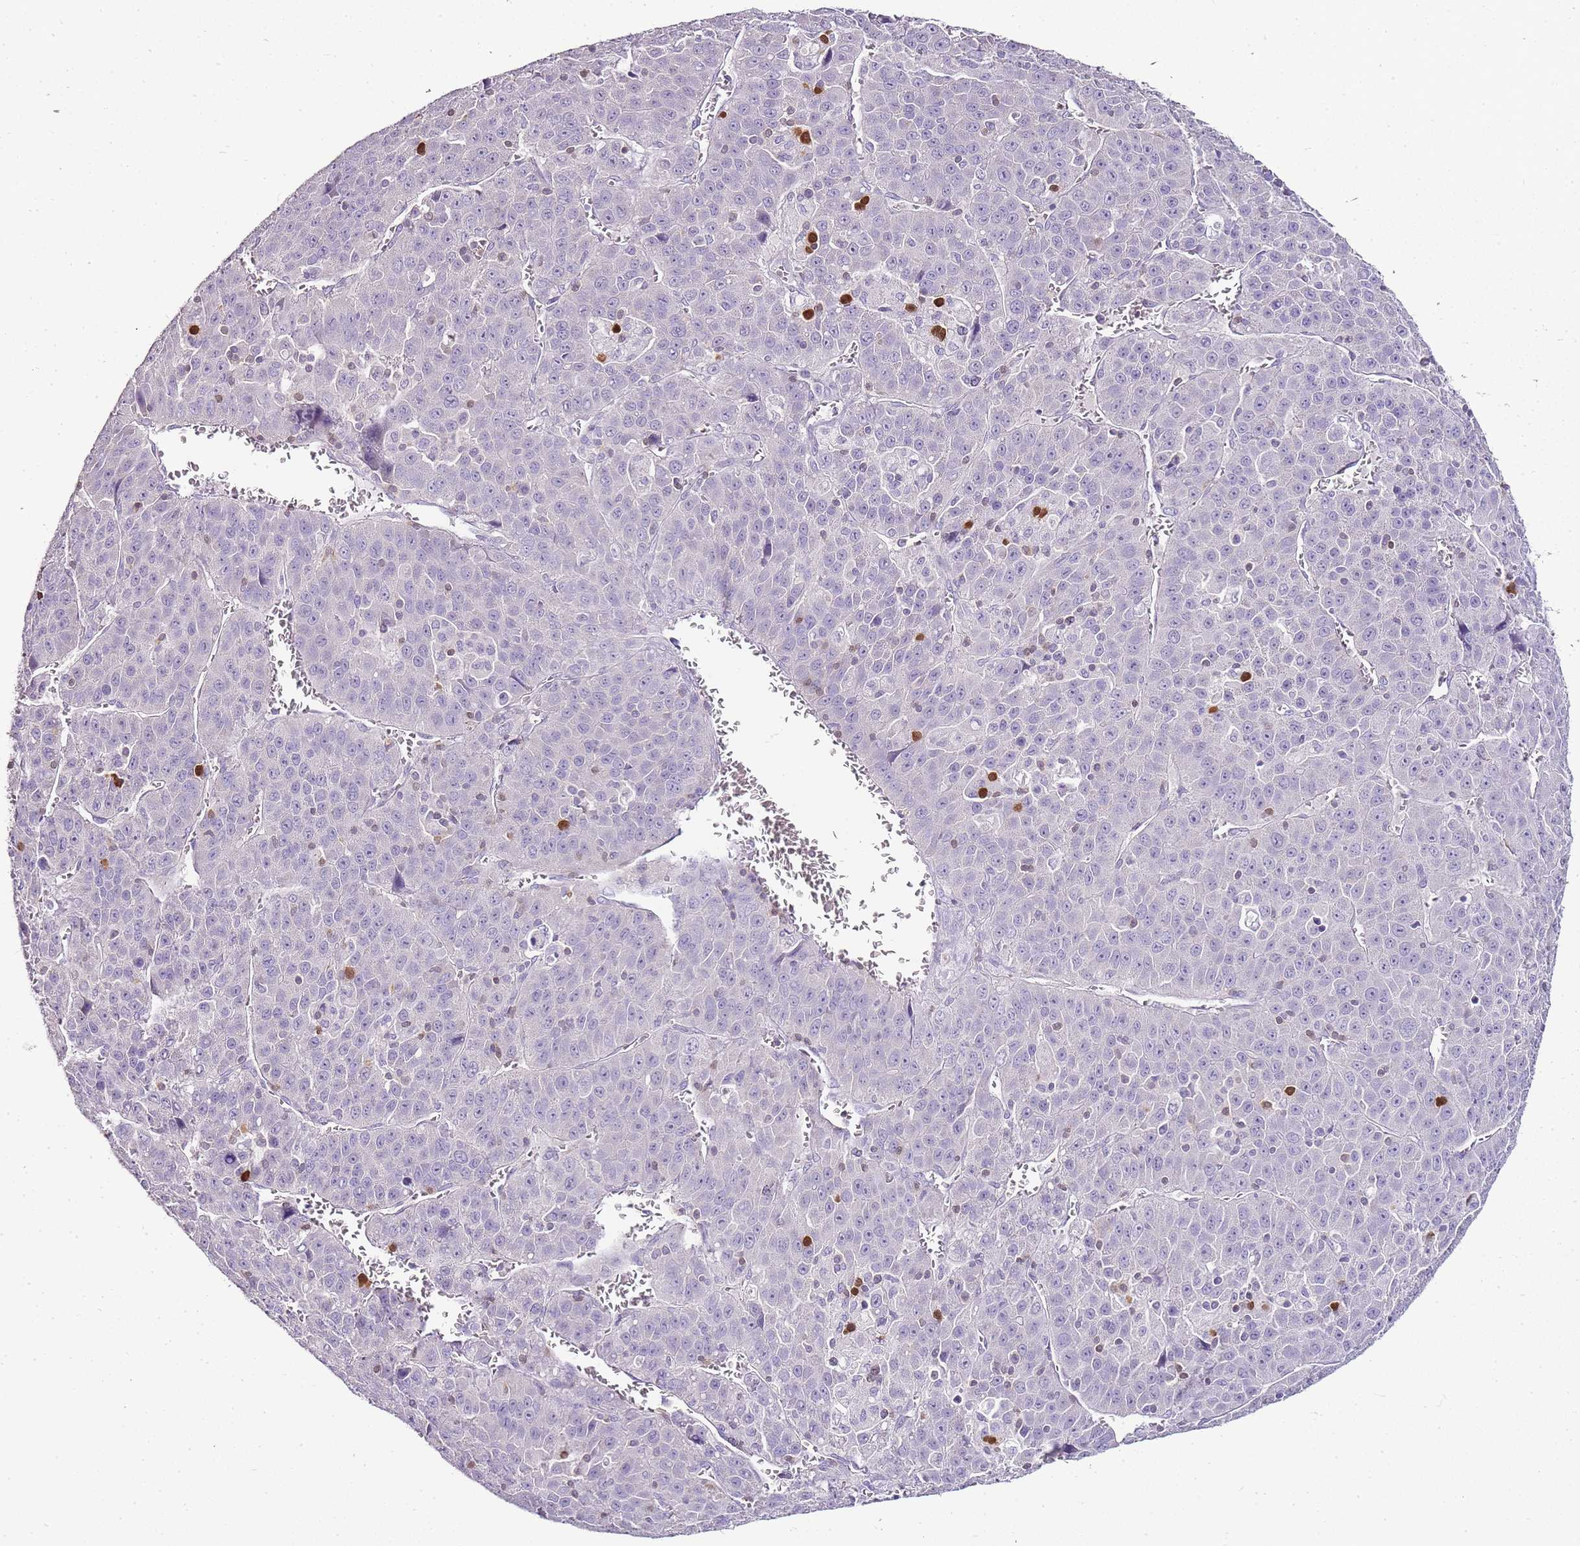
{"staining": {"intensity": "negative", "quantity": "none", "location": "none"}, "tissue": "liver cancer", "cell_type": "Tumor cells", "image_type": "cancer", "snomed": [{"axis": "morphology", "description": "Carcinoma, Hepatocellular, NOS"}, {"axis": "topography", "description": "Liver"}], "caption": "Immunohistochemistry histopathology image of neoplastic tissue: human liver hepatocellular carcinoma stained with DAB (3,3'-diaminobenzidine) demonstrates no significant protein expression in tumor cells.", "gene": "ZBP1", "patient": {"sex": "female", "age": 53}}